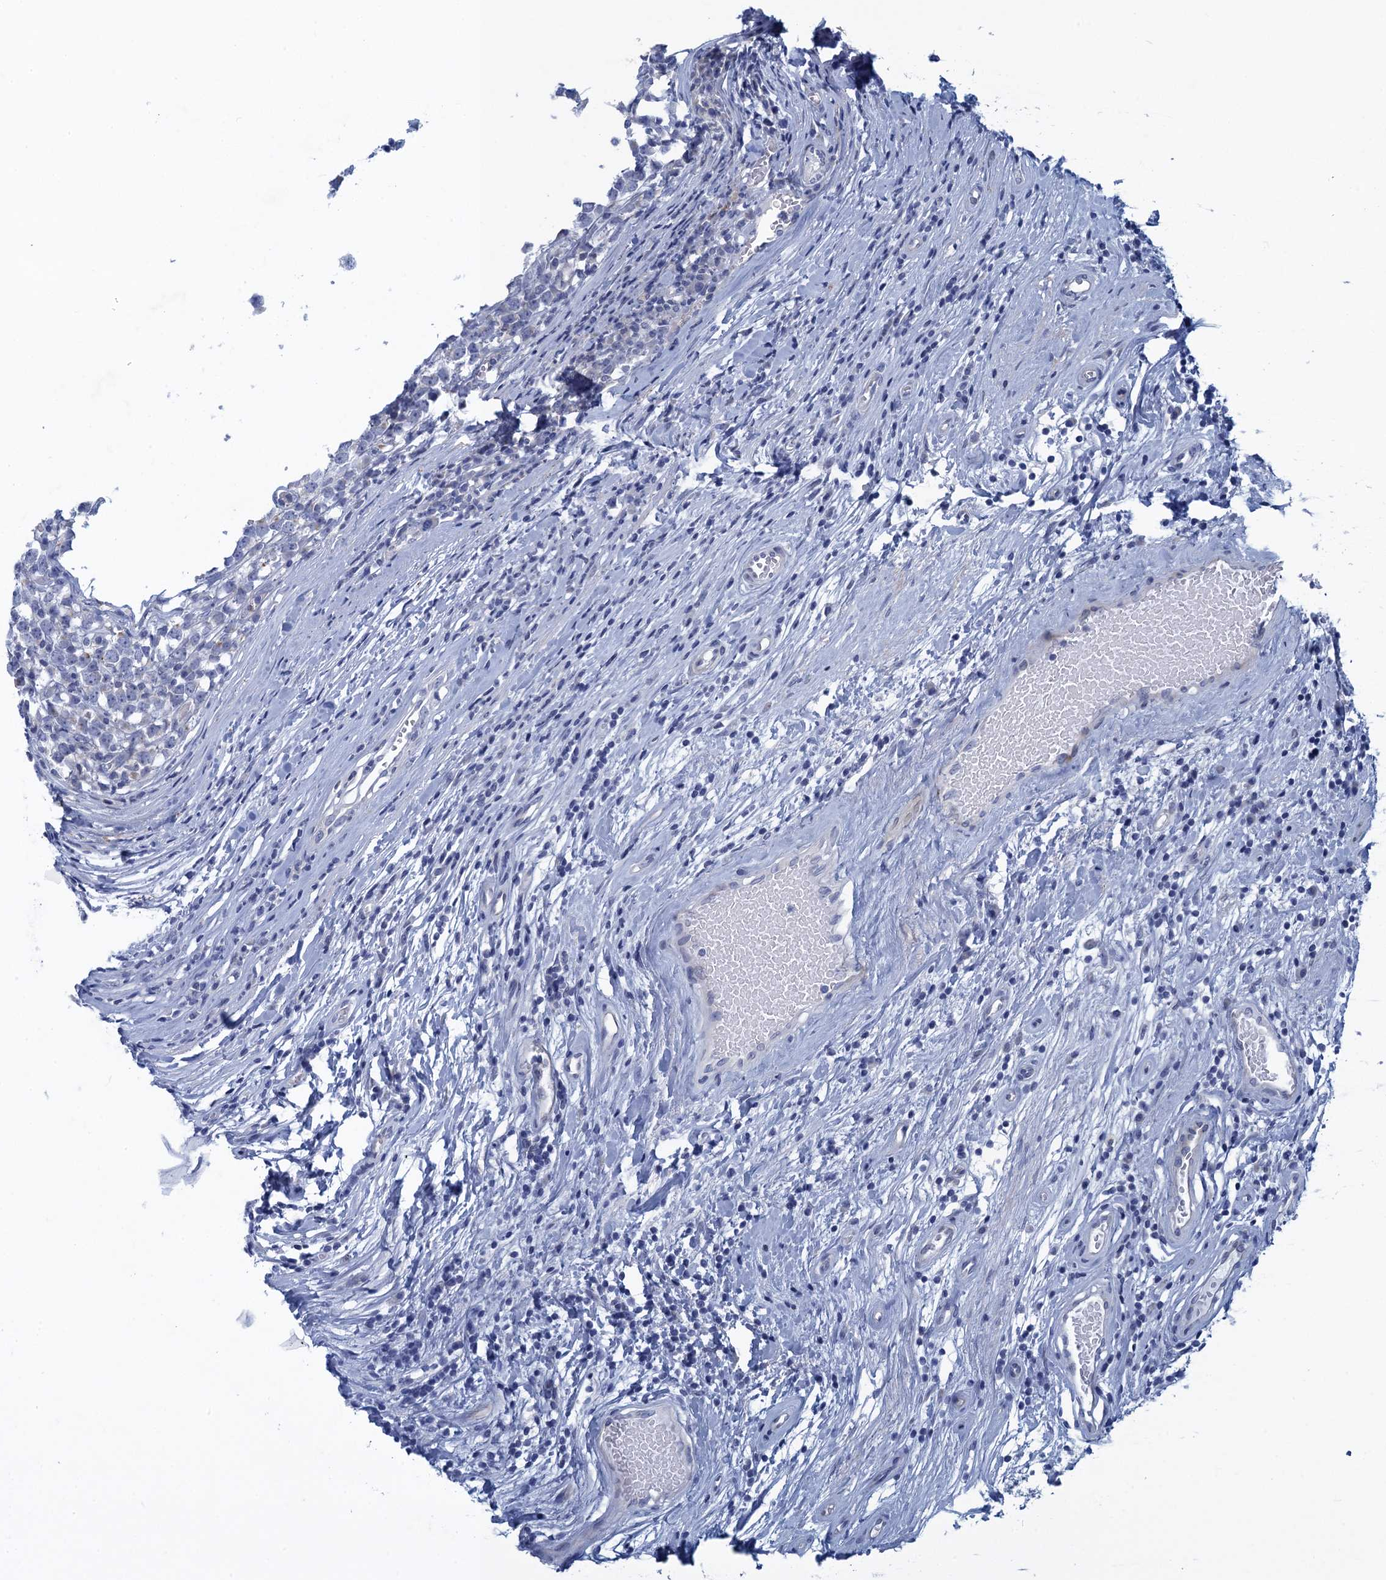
{"staining": {"intensity": "negative", "quantity": "none", "location": "none"}, "tissue": "testis cancer", "cell_type": "Tumor cells", "image_type": "cancer", "snomed": [{"axis": "morphology", "description": "Seminoma, NOS"}, {"axis": "topography", "description": "Testis"}], "caption": "Immunohistochemical staining of seminoma (testis) demonstrates no significant positivity in tumor cells.", "gene": "SCEL", "patient": {"sex": "male", "age": 65}}